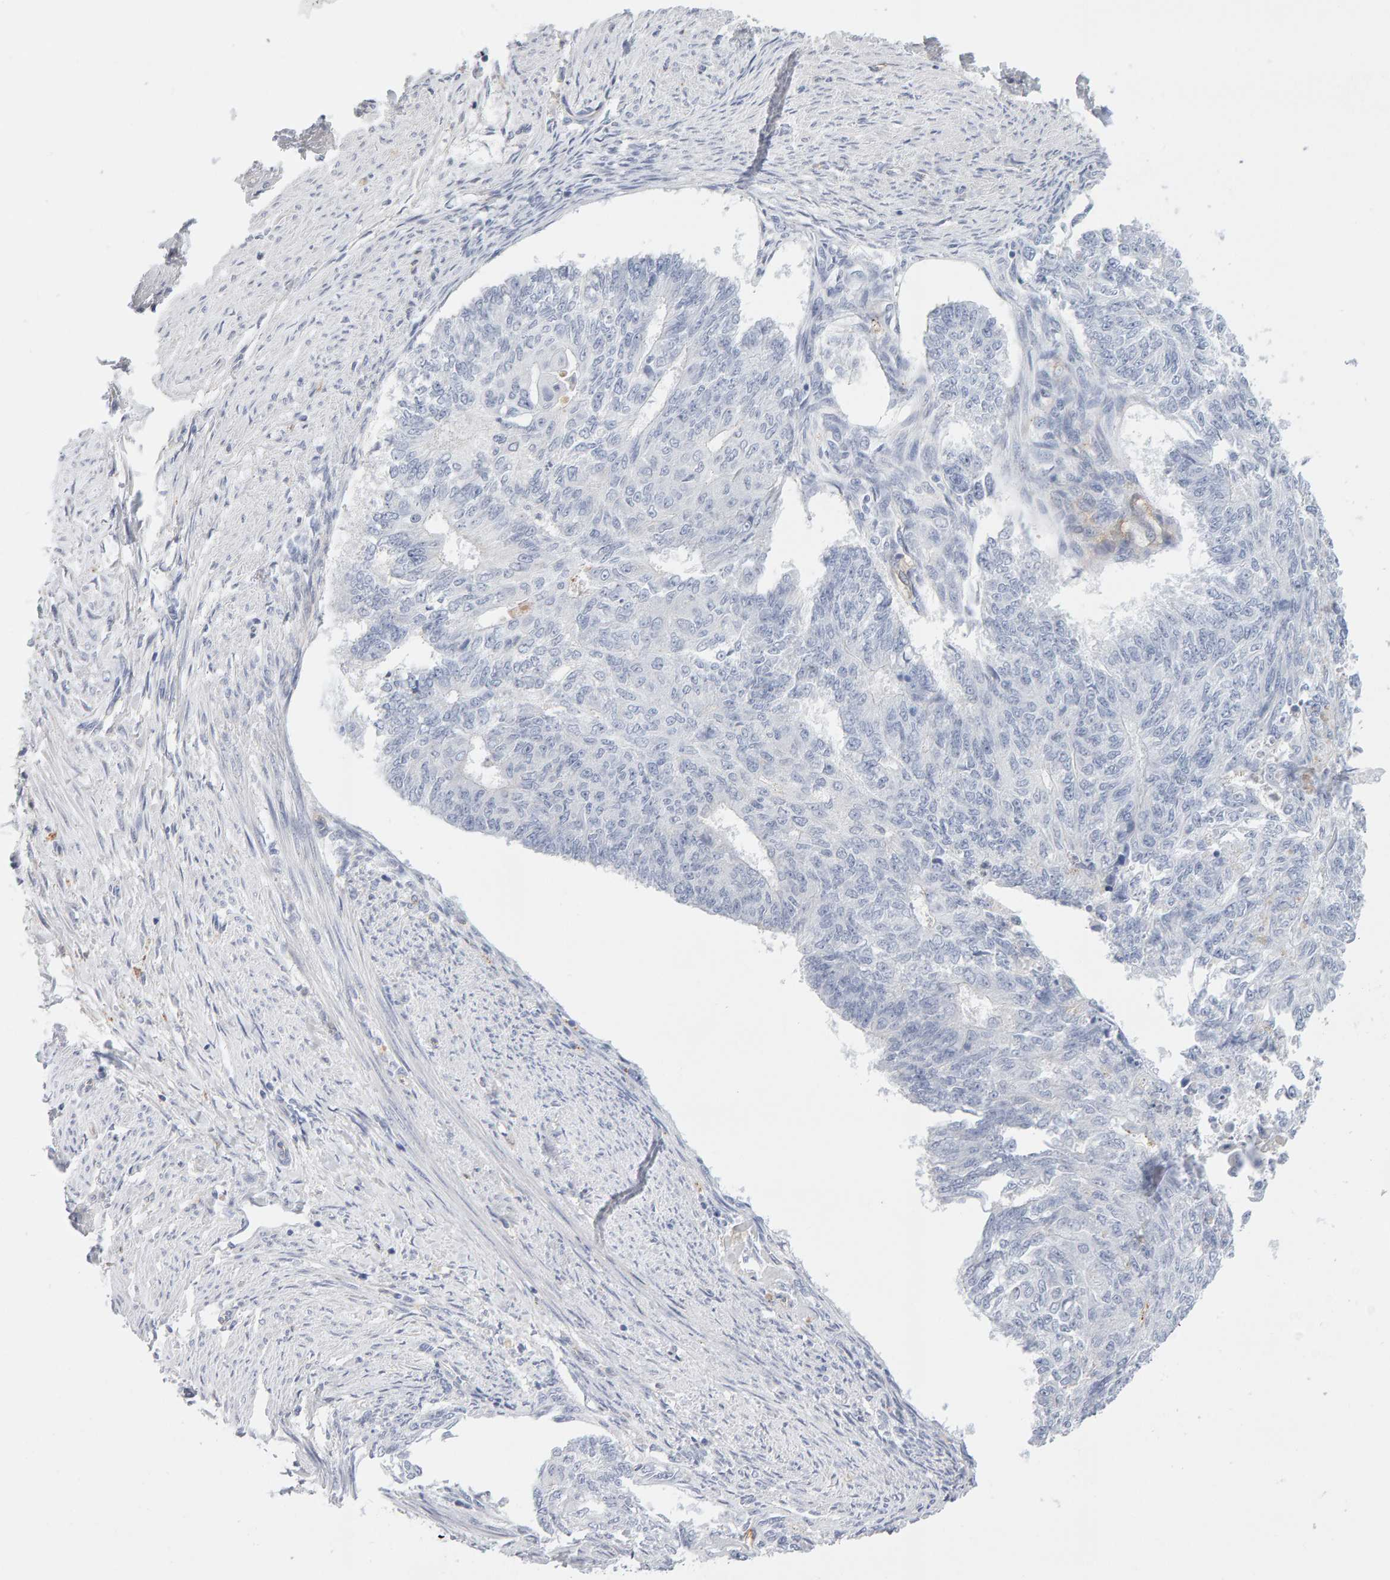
{"staining": {"intensity": "negative", "quantity": "none", "location": "none"}, "tissue": "endometrial cancer", "cell_type": "Tumor cells", "image_type": "cancer", "snomed": [{"axis": "morphology", "description": "Adenocarcinoma, NOS"}, {"axis": "topography", "description": "Endometrium"}], "caption": "Tumor cells show no significant staining in endometrial cancer (adenocarcinoma).", "gene": "METRNL", "patient": {"sex": "female", "age": 32}}